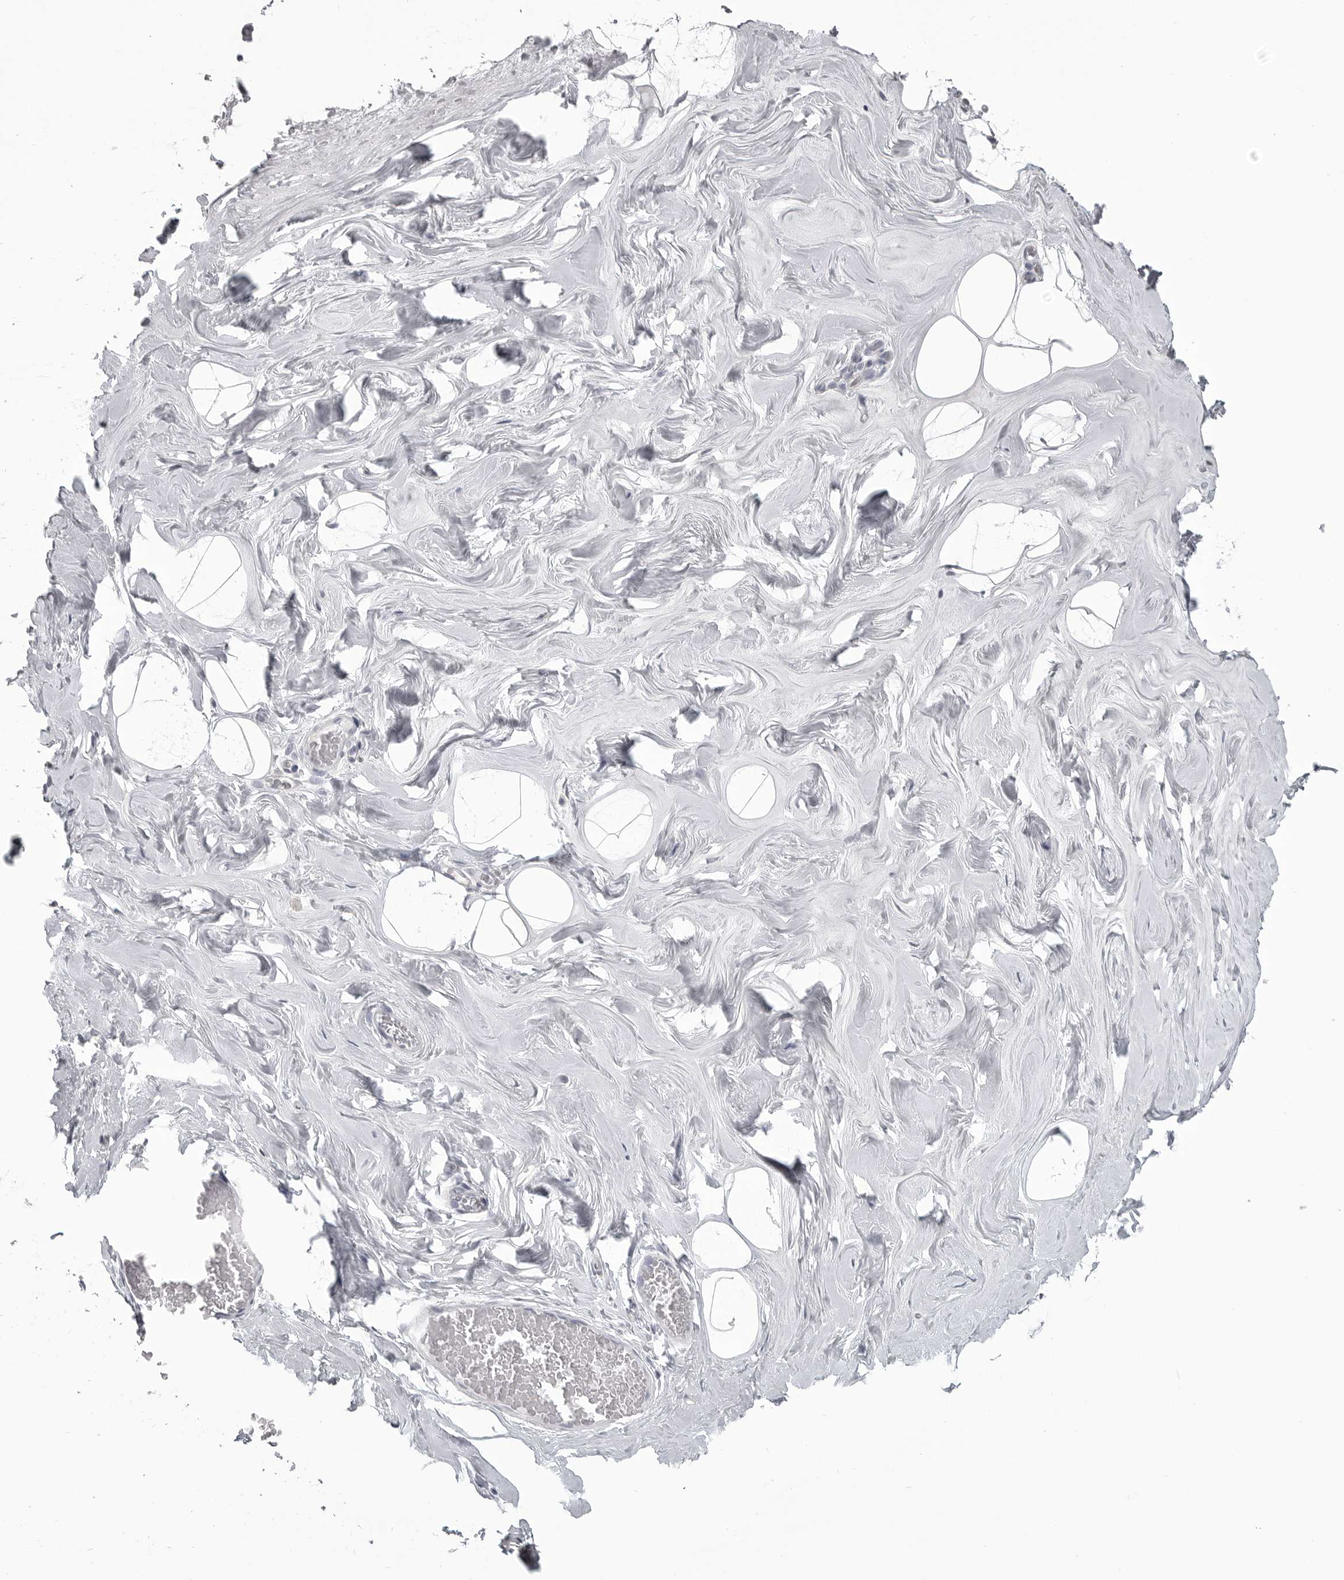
{"staining": {"intensity": "negative", "quantity": "none", "location": "none"}, "tissue": "adipose tissue", "cell_type": "Adipocytes", "image_type": "normal", "snomed": [{"axis": "morphology", "description": "Normal tissue, NOS"}, {"axis": "morphology", "description": "Fibrosis, NOS"}, {"axis": "topography", "description": "Breast"}, {"axis": "topography", "description": "Adipose tissue"}], "caption": "Adipocytes show no significant expression in benign adipose tissue.", "gene": "TIMP1", "patient": {"sex": "female", "age": 39}}